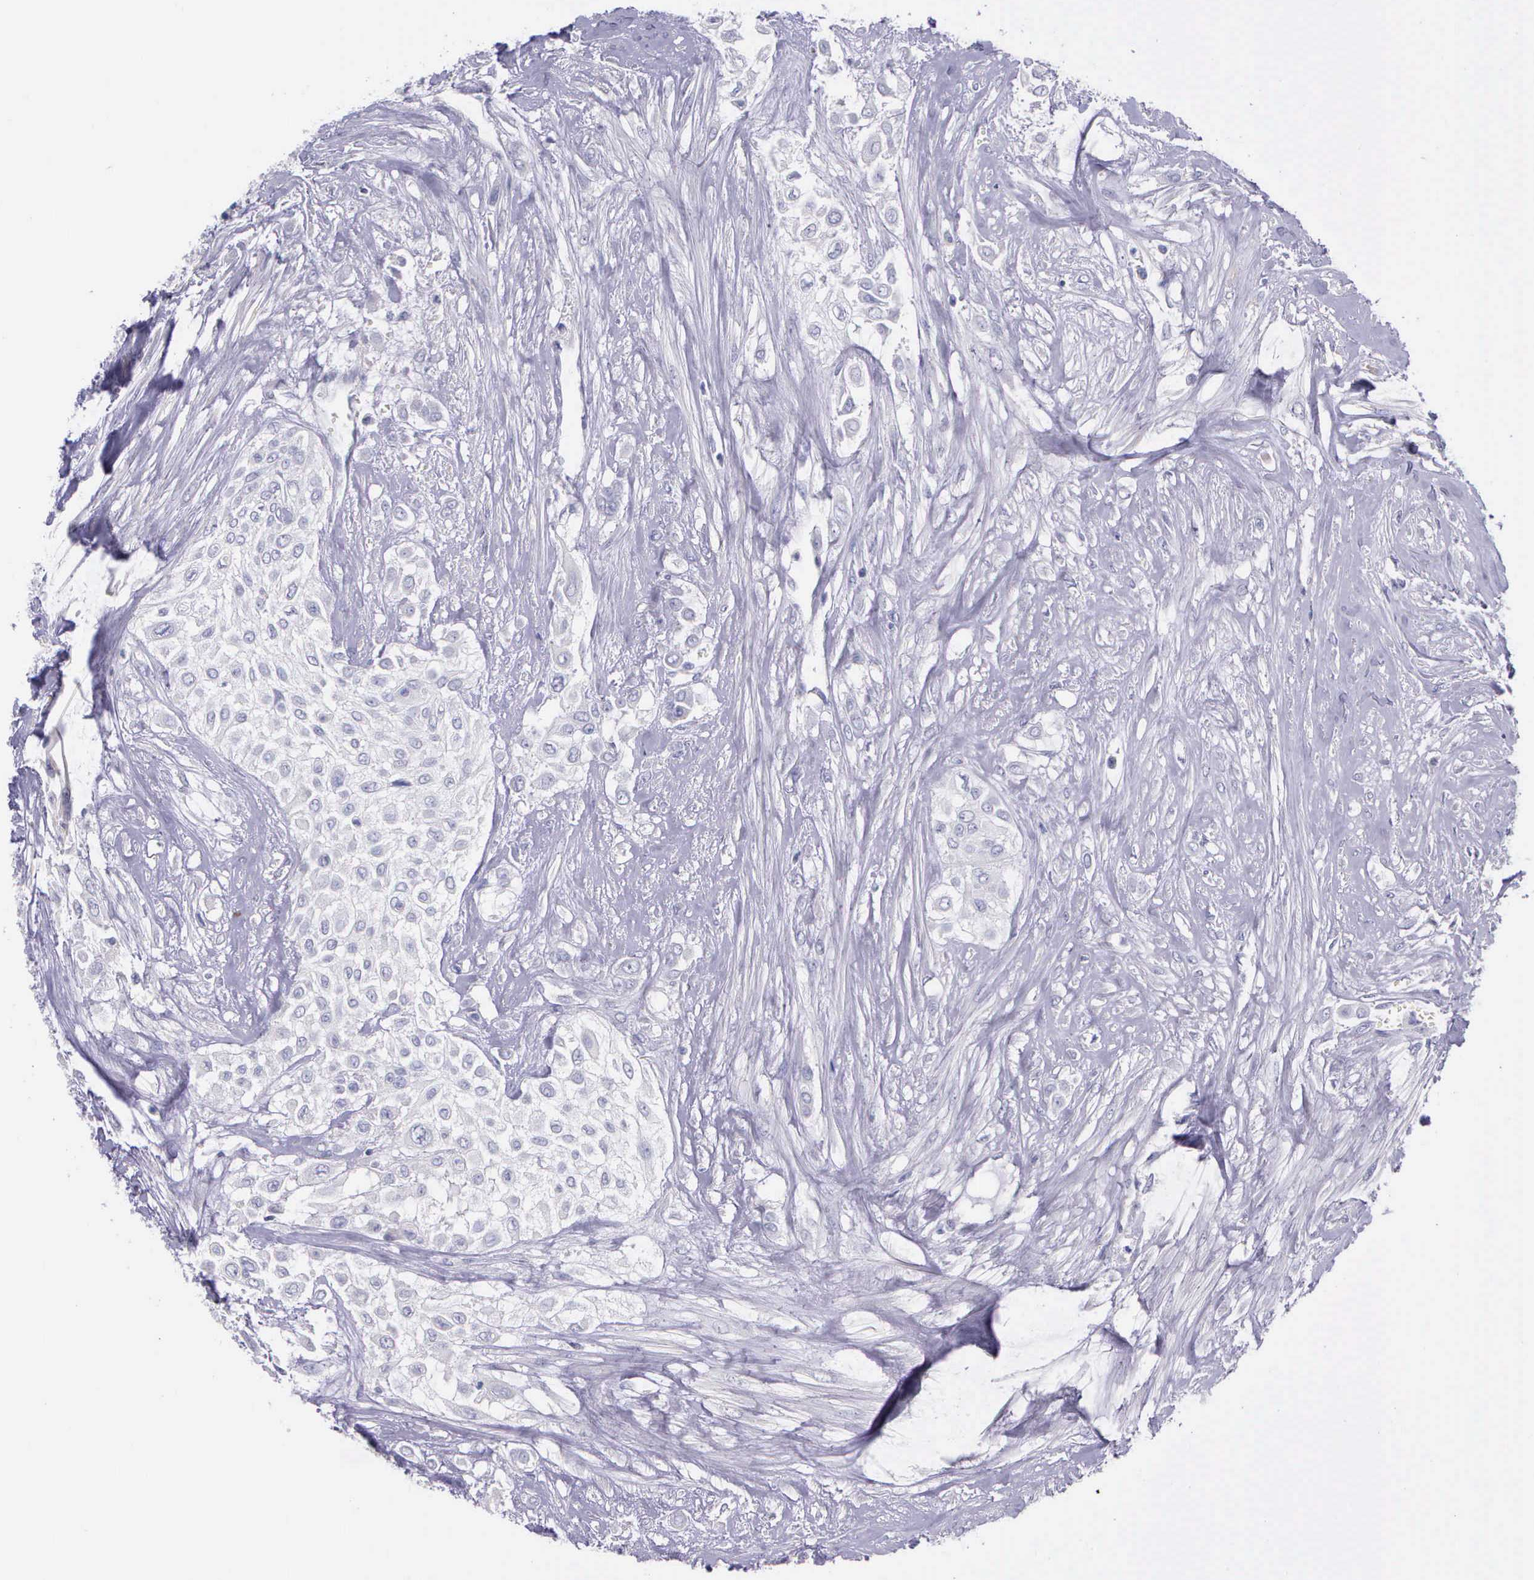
{"staining": {"intensity": "negative", "quantity": "none", "location": "none"}, "tissue": "urothelial cancer", "cell_type": "Tumor cells", "image_type": "cancer", "snomed": [{"axis": "morphology", "description": "Urothelial carcinoma, High grade"}, {"axis": "topography", "description": "Urinary bladder"}], "caption": "Tumor cells show no significant staining in urothelial cancer.", "gene": "THSD7A", "patient": {"sex": "male", "age": 57}}